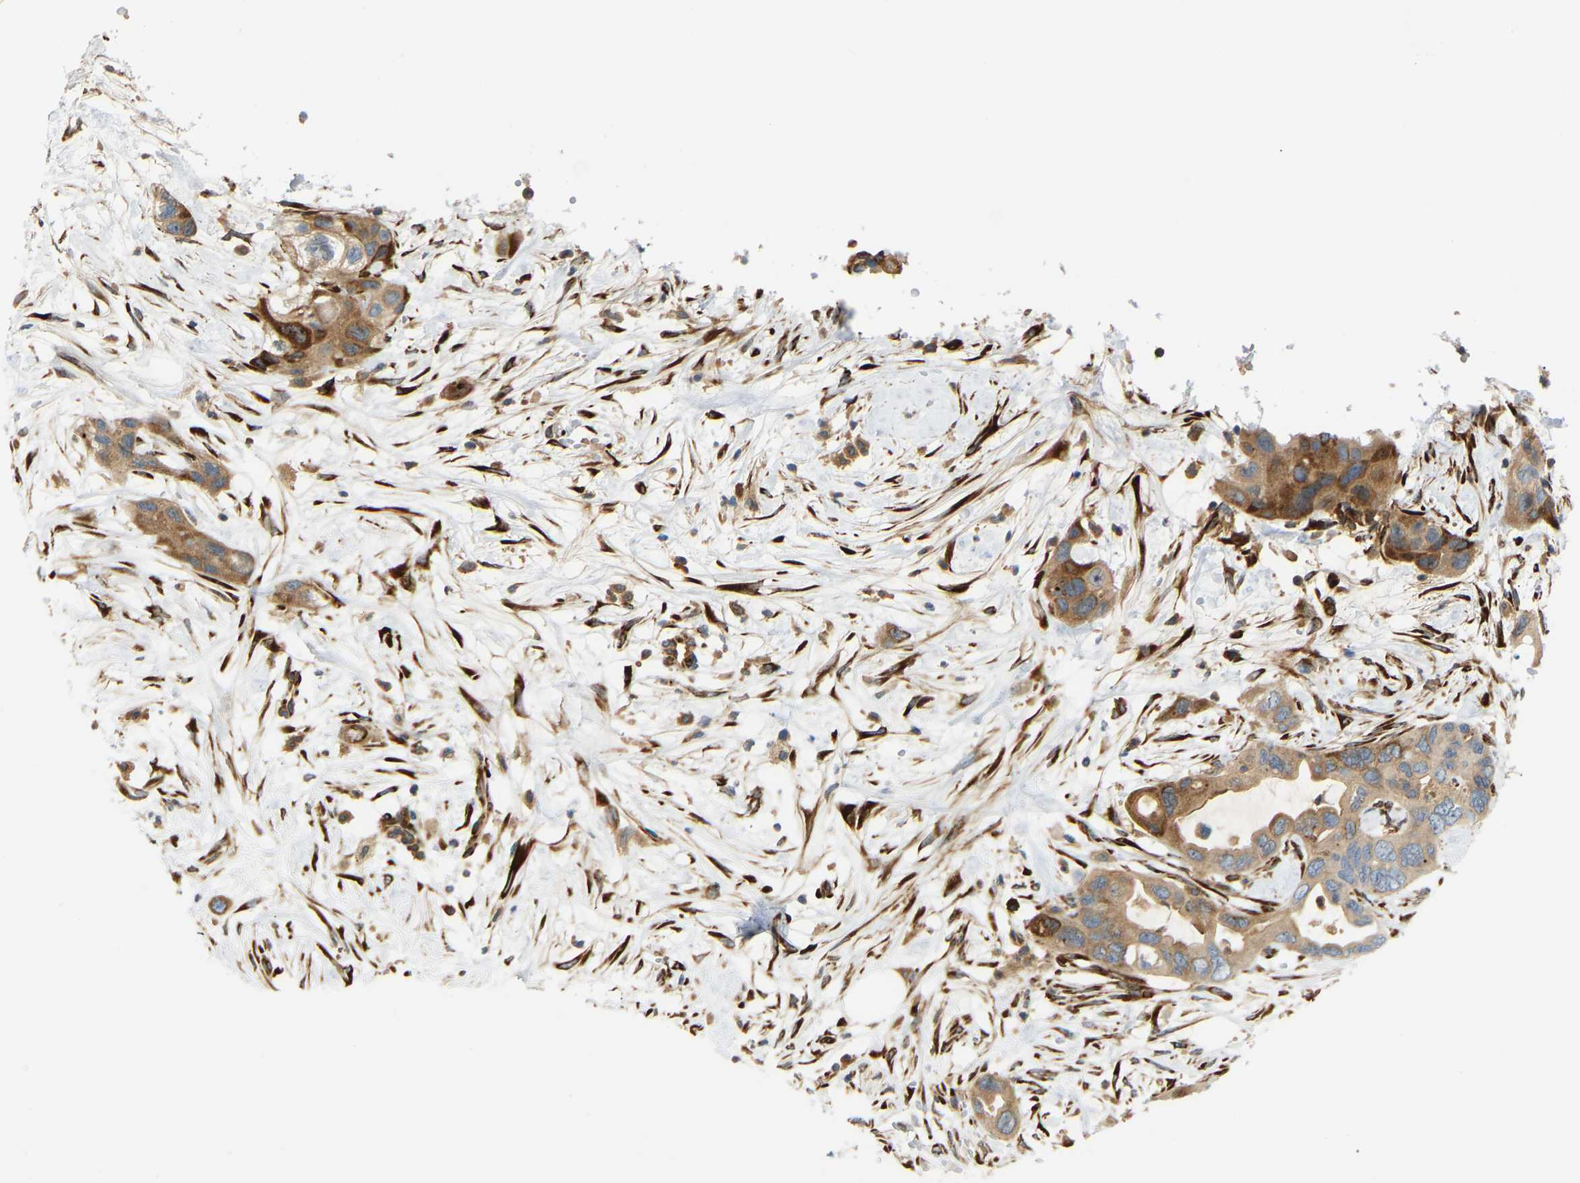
{"staining": {"intensity": "moderate", "quantity": ">75%", "location": "cytoplasmic/membranous"}, "tissue": "pancreatic cancer", "cell_type": "Tumor cells", "image_type": "cancer", "snomed": [{"axis": "morphology", "description": "Adenocarcinoma, NOS"}, {"axis": "topography", "description": "Pancreas"}], "caption": "Protein expression analysis of human pancreatic adenocarcinoma reveals moderate cytoplasmic/membranous expression in about >75% of tumor cells. The staining is performed using DAB (3,3'-diaminobenzidine) brown chromogen to label protein expression. The nuclei are counter-stained blue using hematoxylin.", "gene": "PLCG2", "patient": {"sex": "female", "age": 71}}